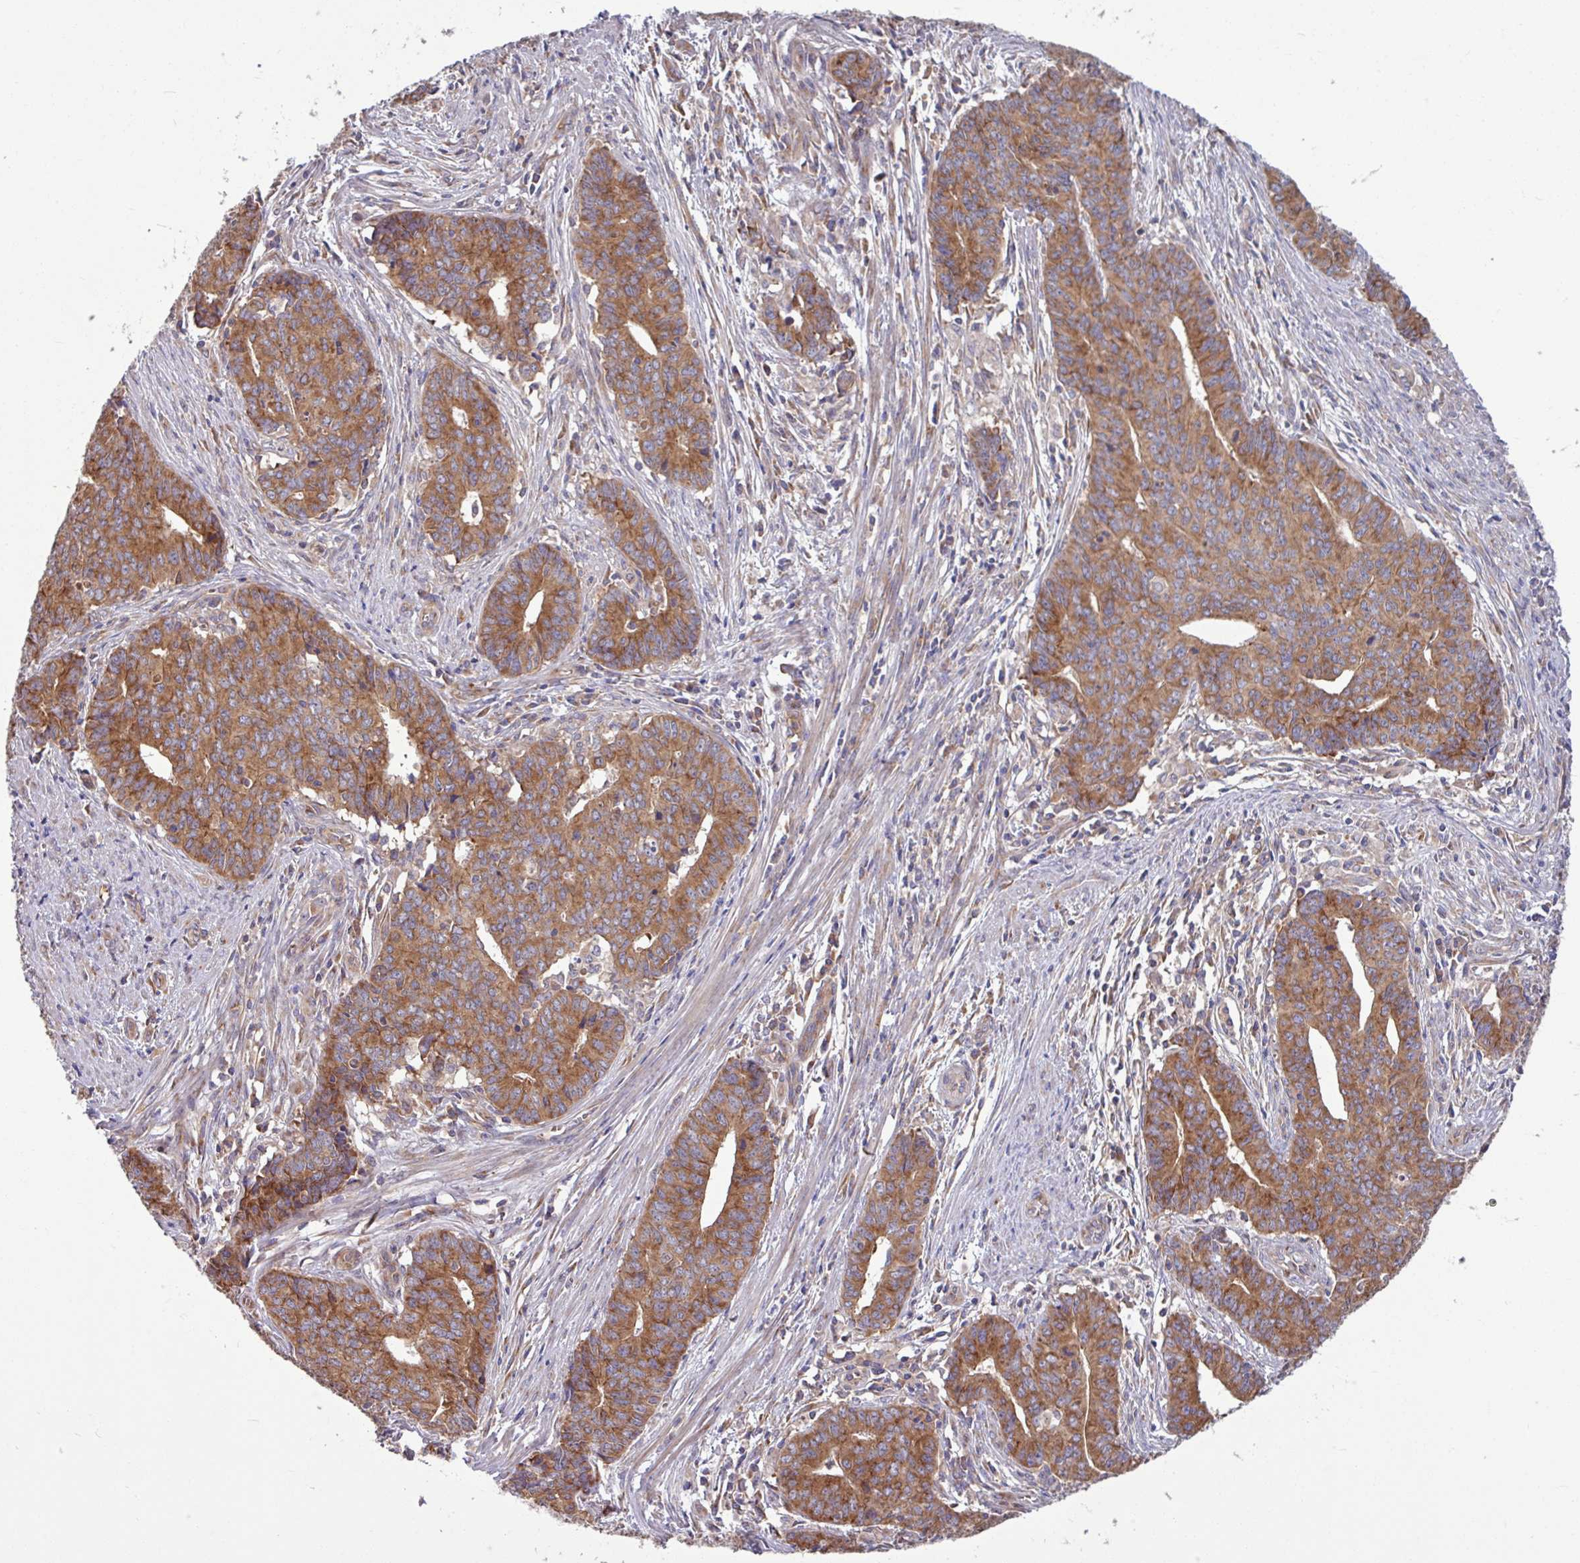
{"staining": {"intensity": "strong", "quantity": ">75%", "location": "cytoplasmic/membranous"}, "tissue": "endometrial cancer", "cell_type": "Tumor cells", "image_type": "cancer", "snomed": [{"axis": "morphology", "description": "Adenocarcinoma, NOS"}, {"axis": "topography", "description": "Endometrium"}], "caption": "This histopathology image shows adenocarcinoma (endometrial) stained with IHC to label a protein in brown. The cytoplasmic/membranous of tumor cells show strong positivity for the protein. Nuclei are counter-stained blue.", "gene": "LSM12", "patient": {"sex": "female", "age": 59}}